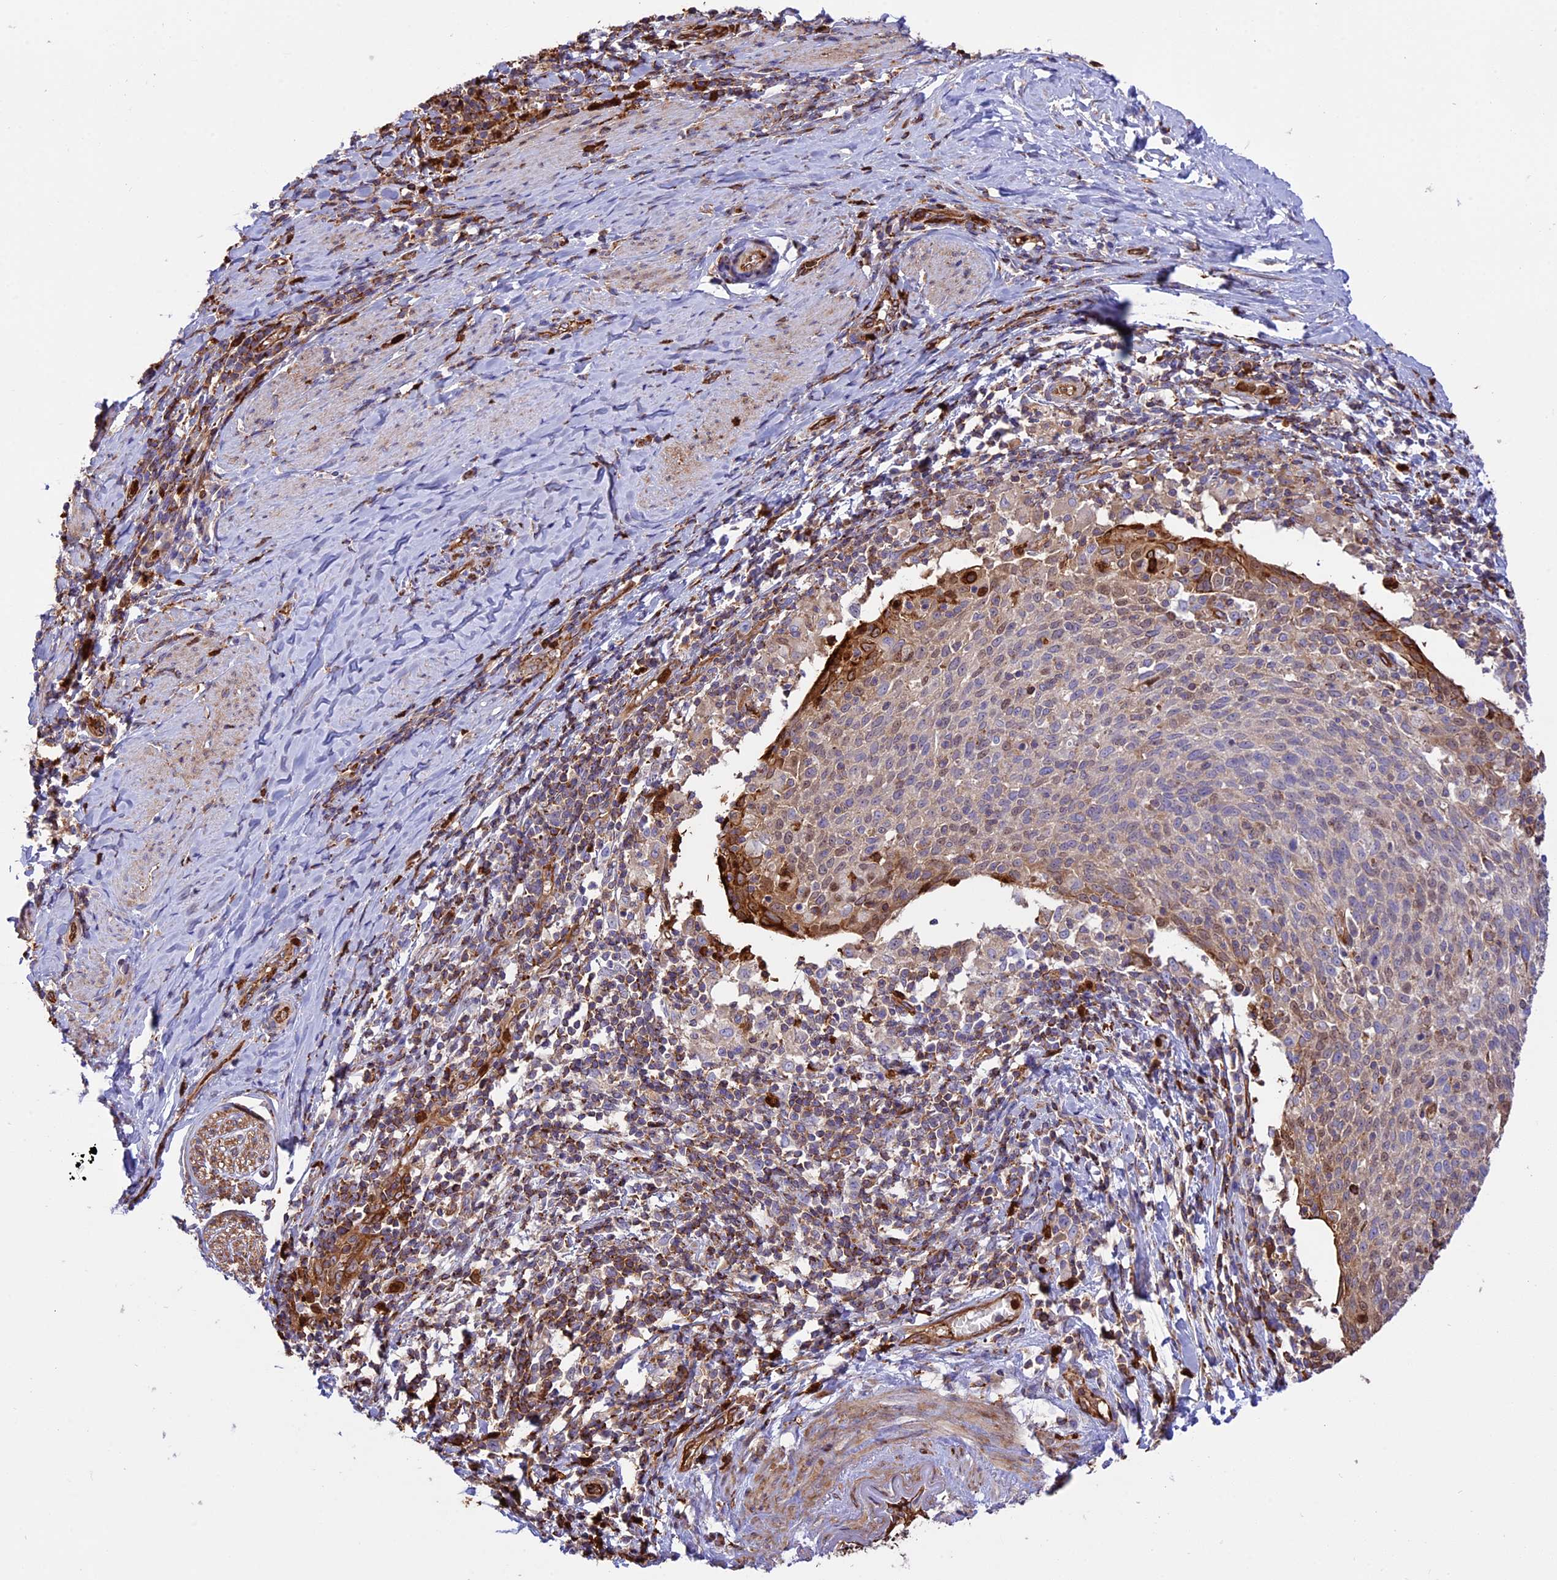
{"staining": {"intensity": "weak", "quantity": "25%-75%", "location": "cytoplasmic/membranous"}, "tissue": "cervical cancer", "cell_type": "Tumor cells", "image_type": "cancer", "snomed": [{"axis": "morphology", "description": "Squamous cell carcinoma, NOS"}, {"axis": "topography", "description": "Cervix"}], "caption": "Immunohistochemical staining of human cervical squamous cell carcinoma exhibits low levels of weak cytoplasmic/membranous expression in approximately 25%-75% of tumor cells.", "gene": "CD99L2", "patient": {"sex": "female", "age": 52}}